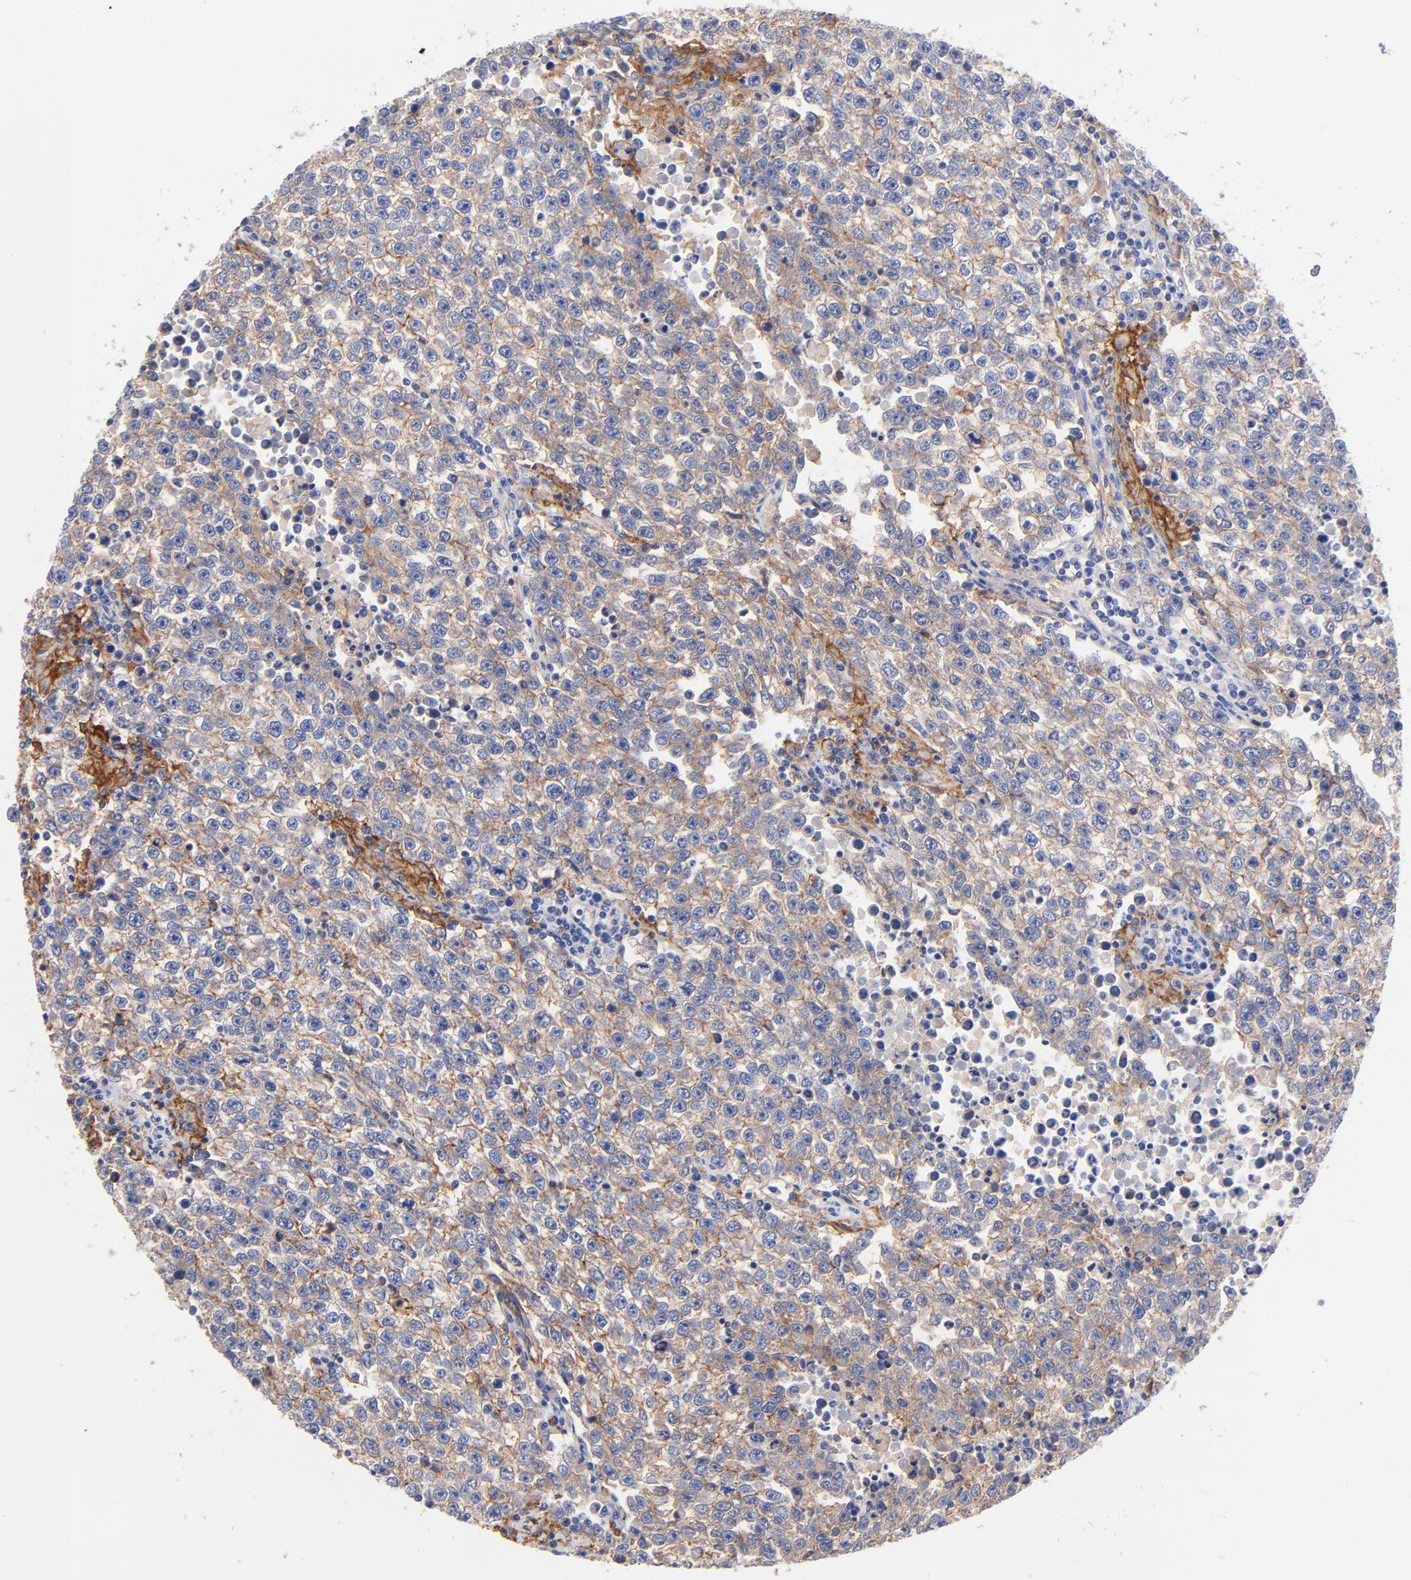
{"staining": {"intensity": "weak", "quantity": ">75%", "location": "cytoplasmic/membranous"}, "tissue": "testis cancer", "cell_type": "Tumor cells", "image_type": "cancer", "snomed": [{"axis": "morphology", "description": "Seminoma, NOS"}, {"axis": "topography", "description": "Testis"}], "caption": "An immunohistochemistry micrograph of tumor tissue is shown. Protein staining in brown highlights weak cytoplasmic/membranous positivity in testis cancer (seminoma) within tumor cells.", "gene": "SLC44A2", "patient": {"sex": "male", "age": 36}}